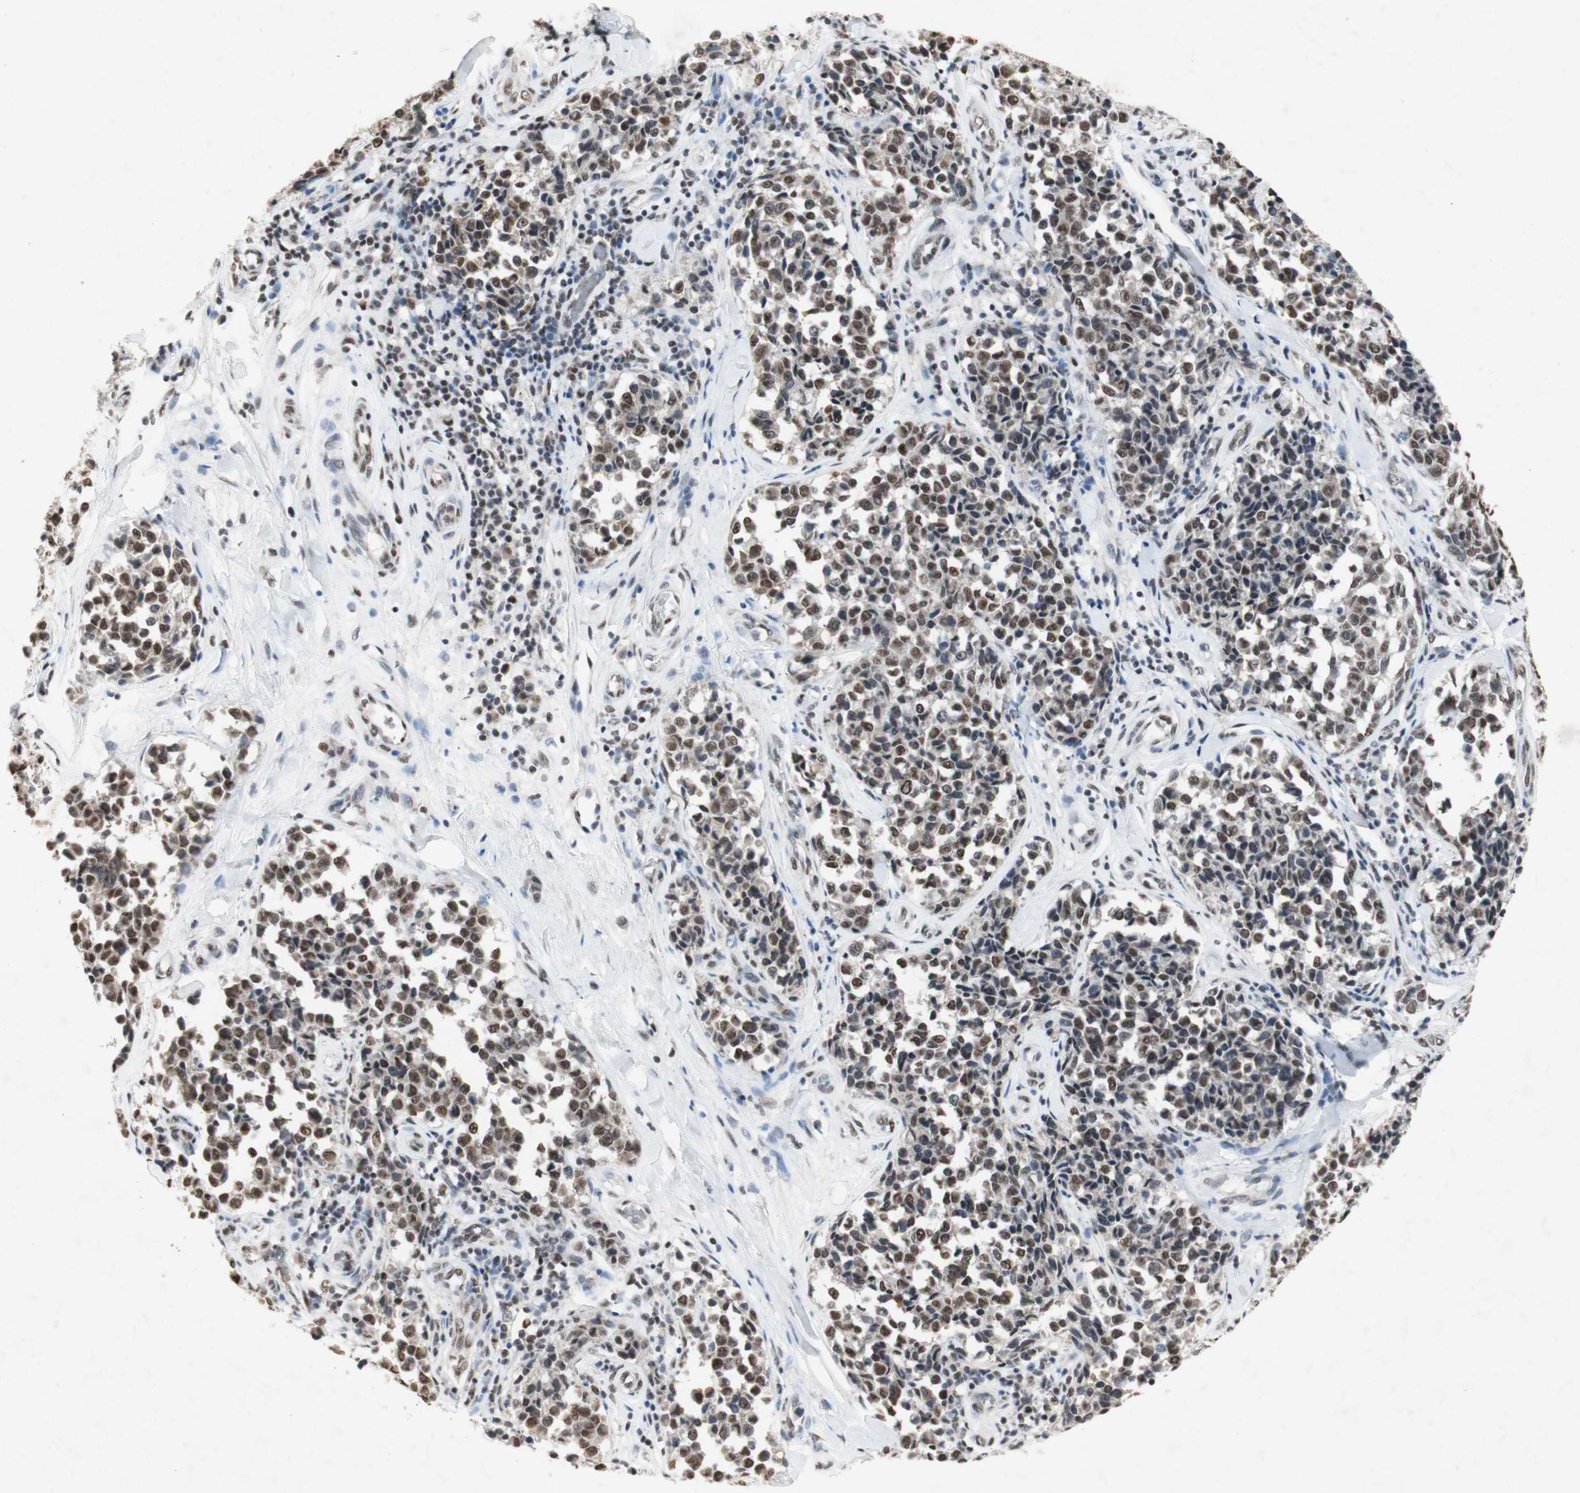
{"staining": {"intensity": "moderate", "quantity": ">75%", "location": "nuclear"}, "tissue": "melanoma", "cell_type": "Tumor cells", "image_type": "cancer", "snomed": [{"axis": "morphology", "description": "Malignant melanoma, NOS"}, {"axis": "topography", "description": "Skin"}], "caption": "Malignant melanoma tissue reveals moderate nuclear expression in approximately >75% of tumor cells, visualized by immunohistochemistry.", "gene": "SNRPB", "patient": {"sex": "female", "age": 64}}